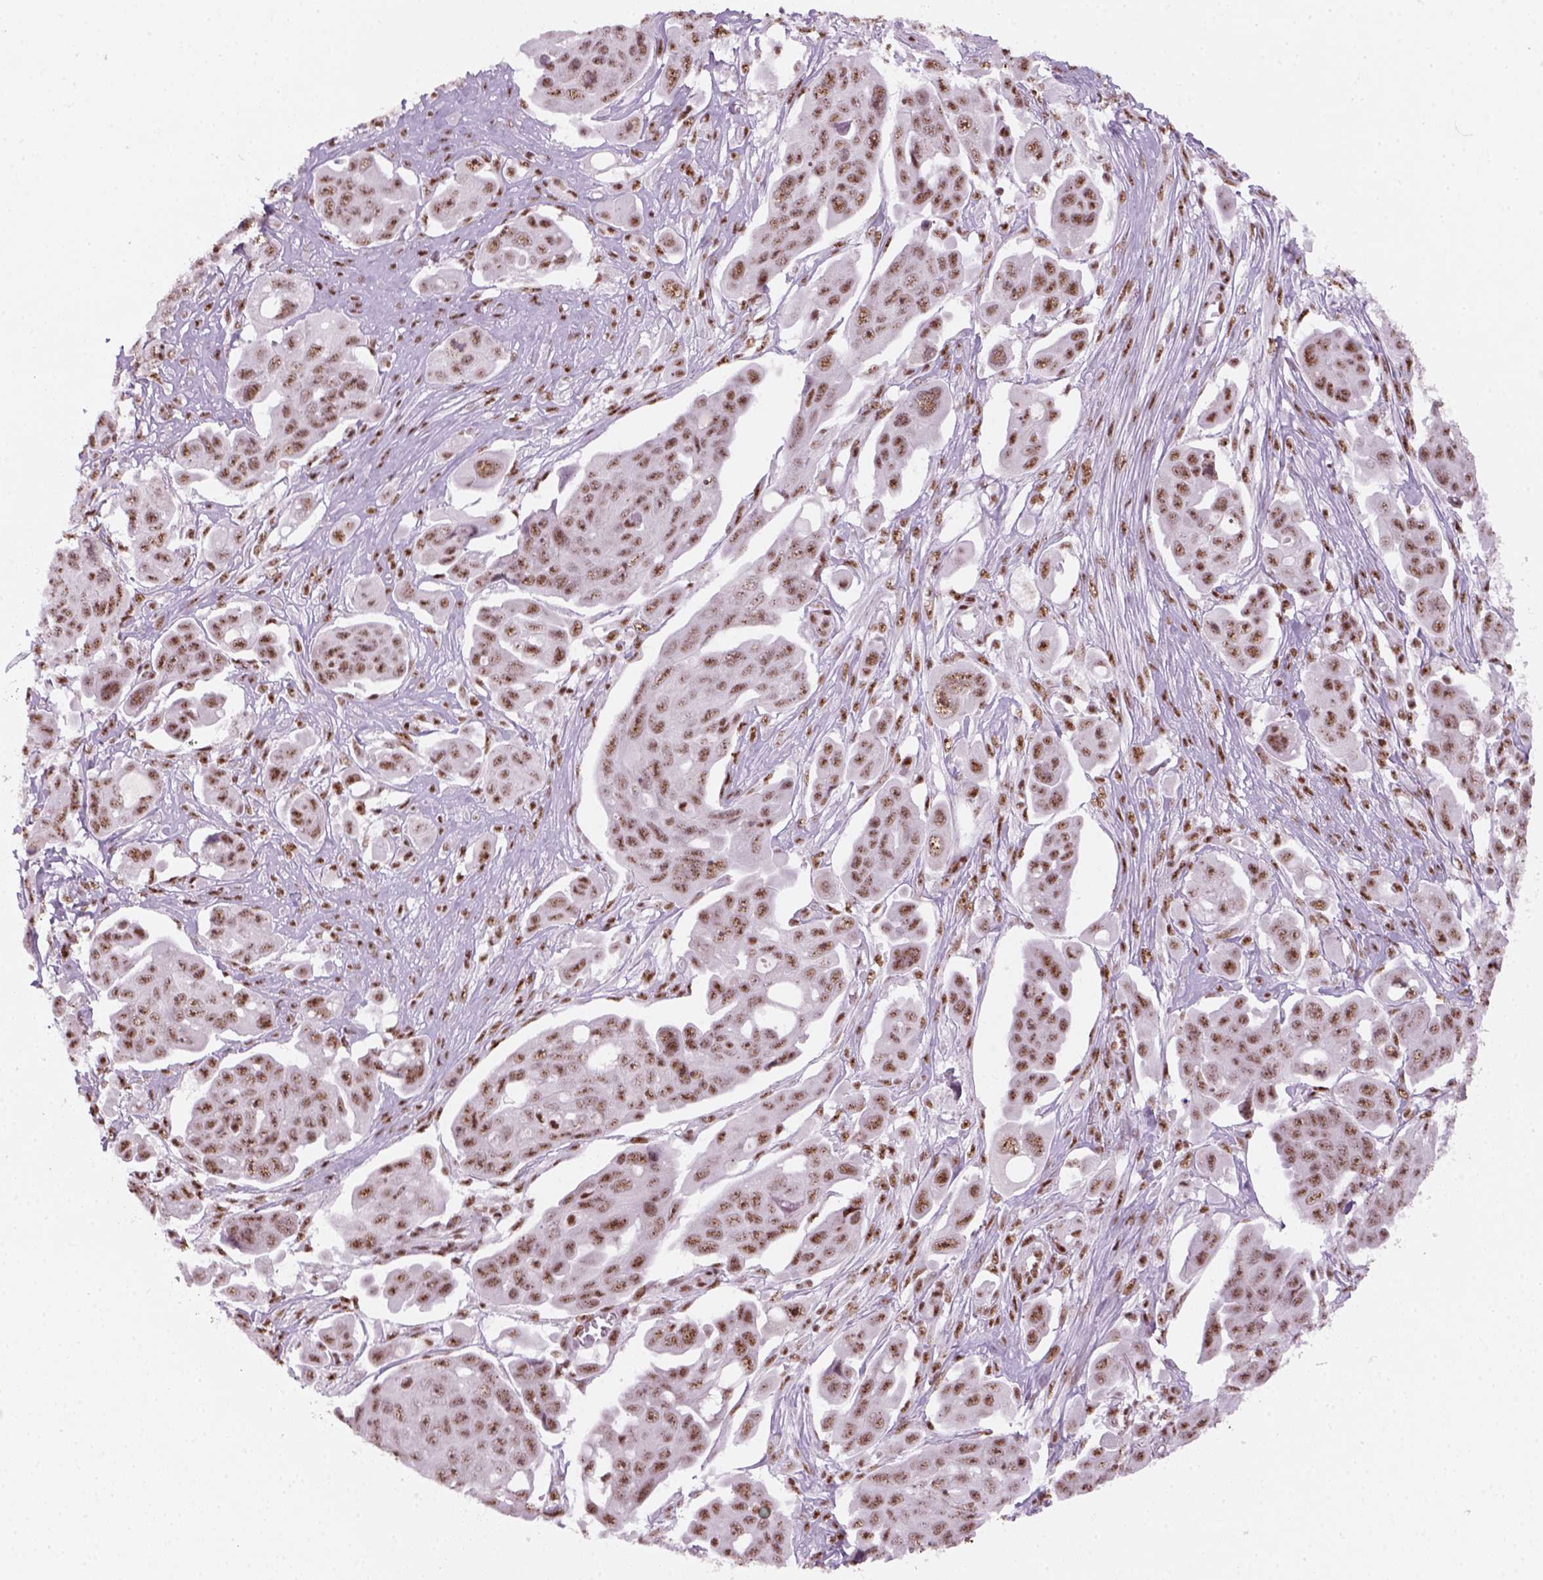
{"staining": {"intensity": "moderate", "quantity": ">75%", "location": "nuclear"}, "tissue": "ovarian cancer", "cell_type": "Tumor cells", "image_type": "cancer", "snomed": [{"axis": "morphology", "description": "Carcinoma, endometroid"}, {"axis": "topography", "description": "Ovary"}], "caption": "This histopathology image shows immunohistochemistry (IHC) staining of ovarian cancer (endometroid carcinoma), with medium moderate nuclear positivity in approximately >75% of tumor cells.", "gene": "GTF2F1", "patient": {"sex": "female", "age": 70}}